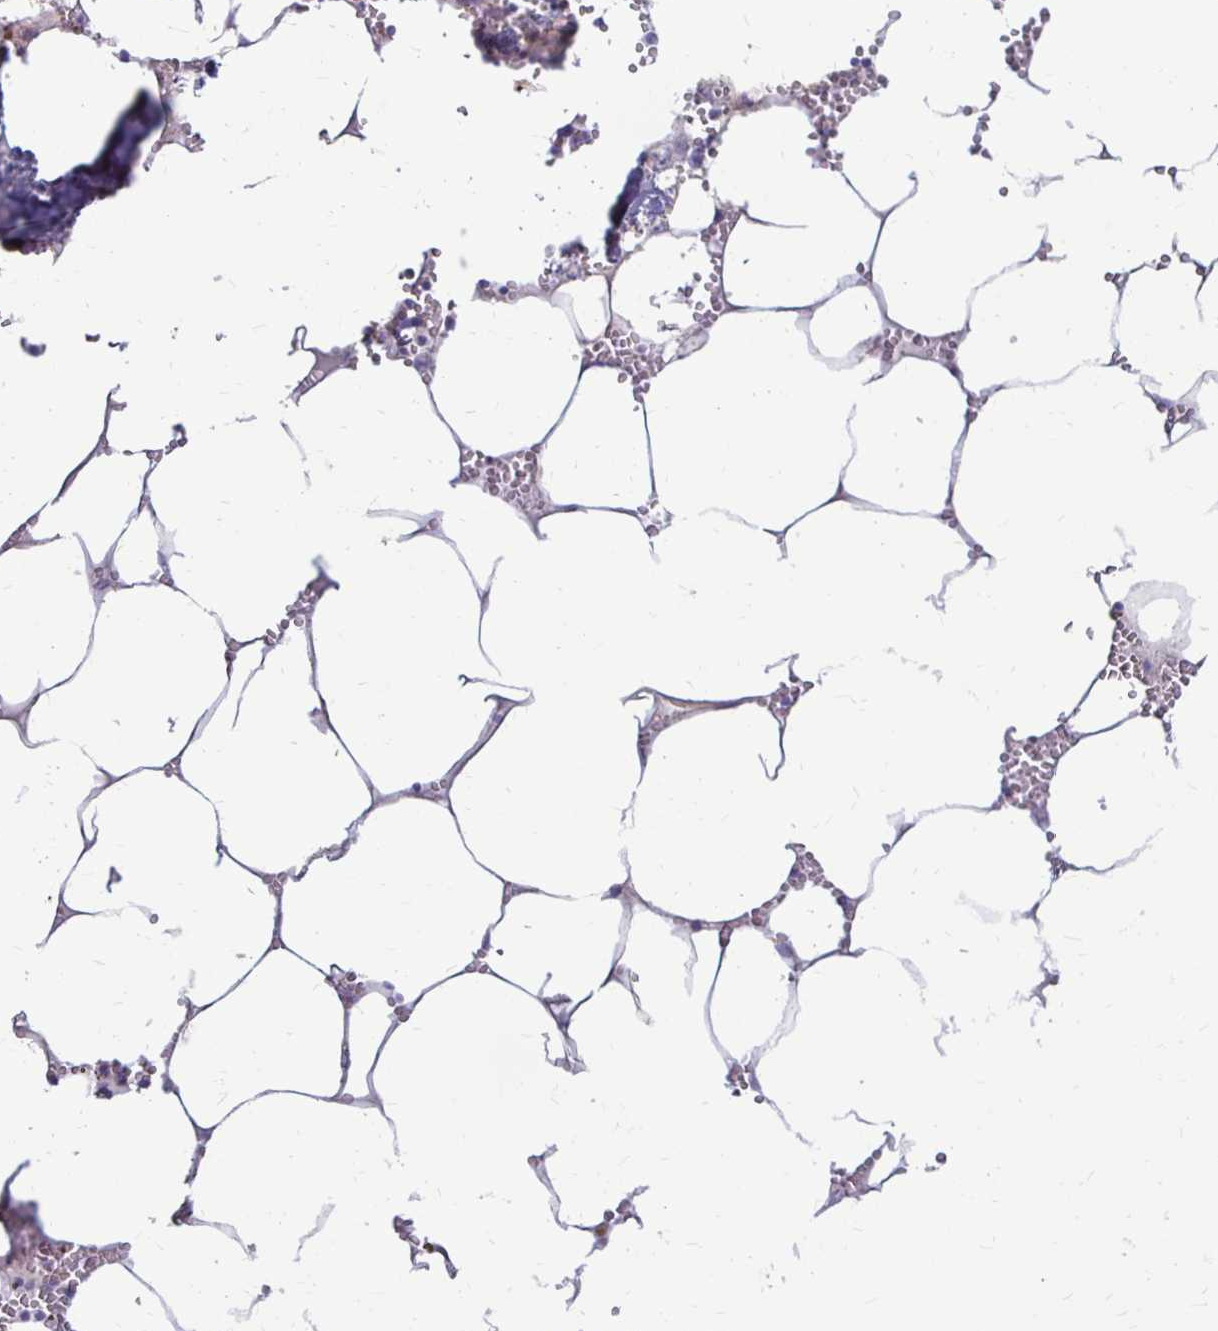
{"staining": {"intensity": "weak", "quantity": "<25%", "location": "cytoplasmic/membranous"}, "tissue": "bone marrow", "cell_type": "Hematopoietic cells", "image_type": "normal", "snomed": [{"axis": "morphology", "description": "Normal tissue, NOS"}, {"axis": "topography", "description": "Bone marrow"}], "caption": "DAB (3,3'-diaminobenzidine) immunohistochemical staining of benign human bone marrow displays no significant expression in hematopoietic cells. (DAB IHC with hematoxylin counter stain).", "gene": "KATNBL1", "patient": {"sex": "male", "age": 54}}